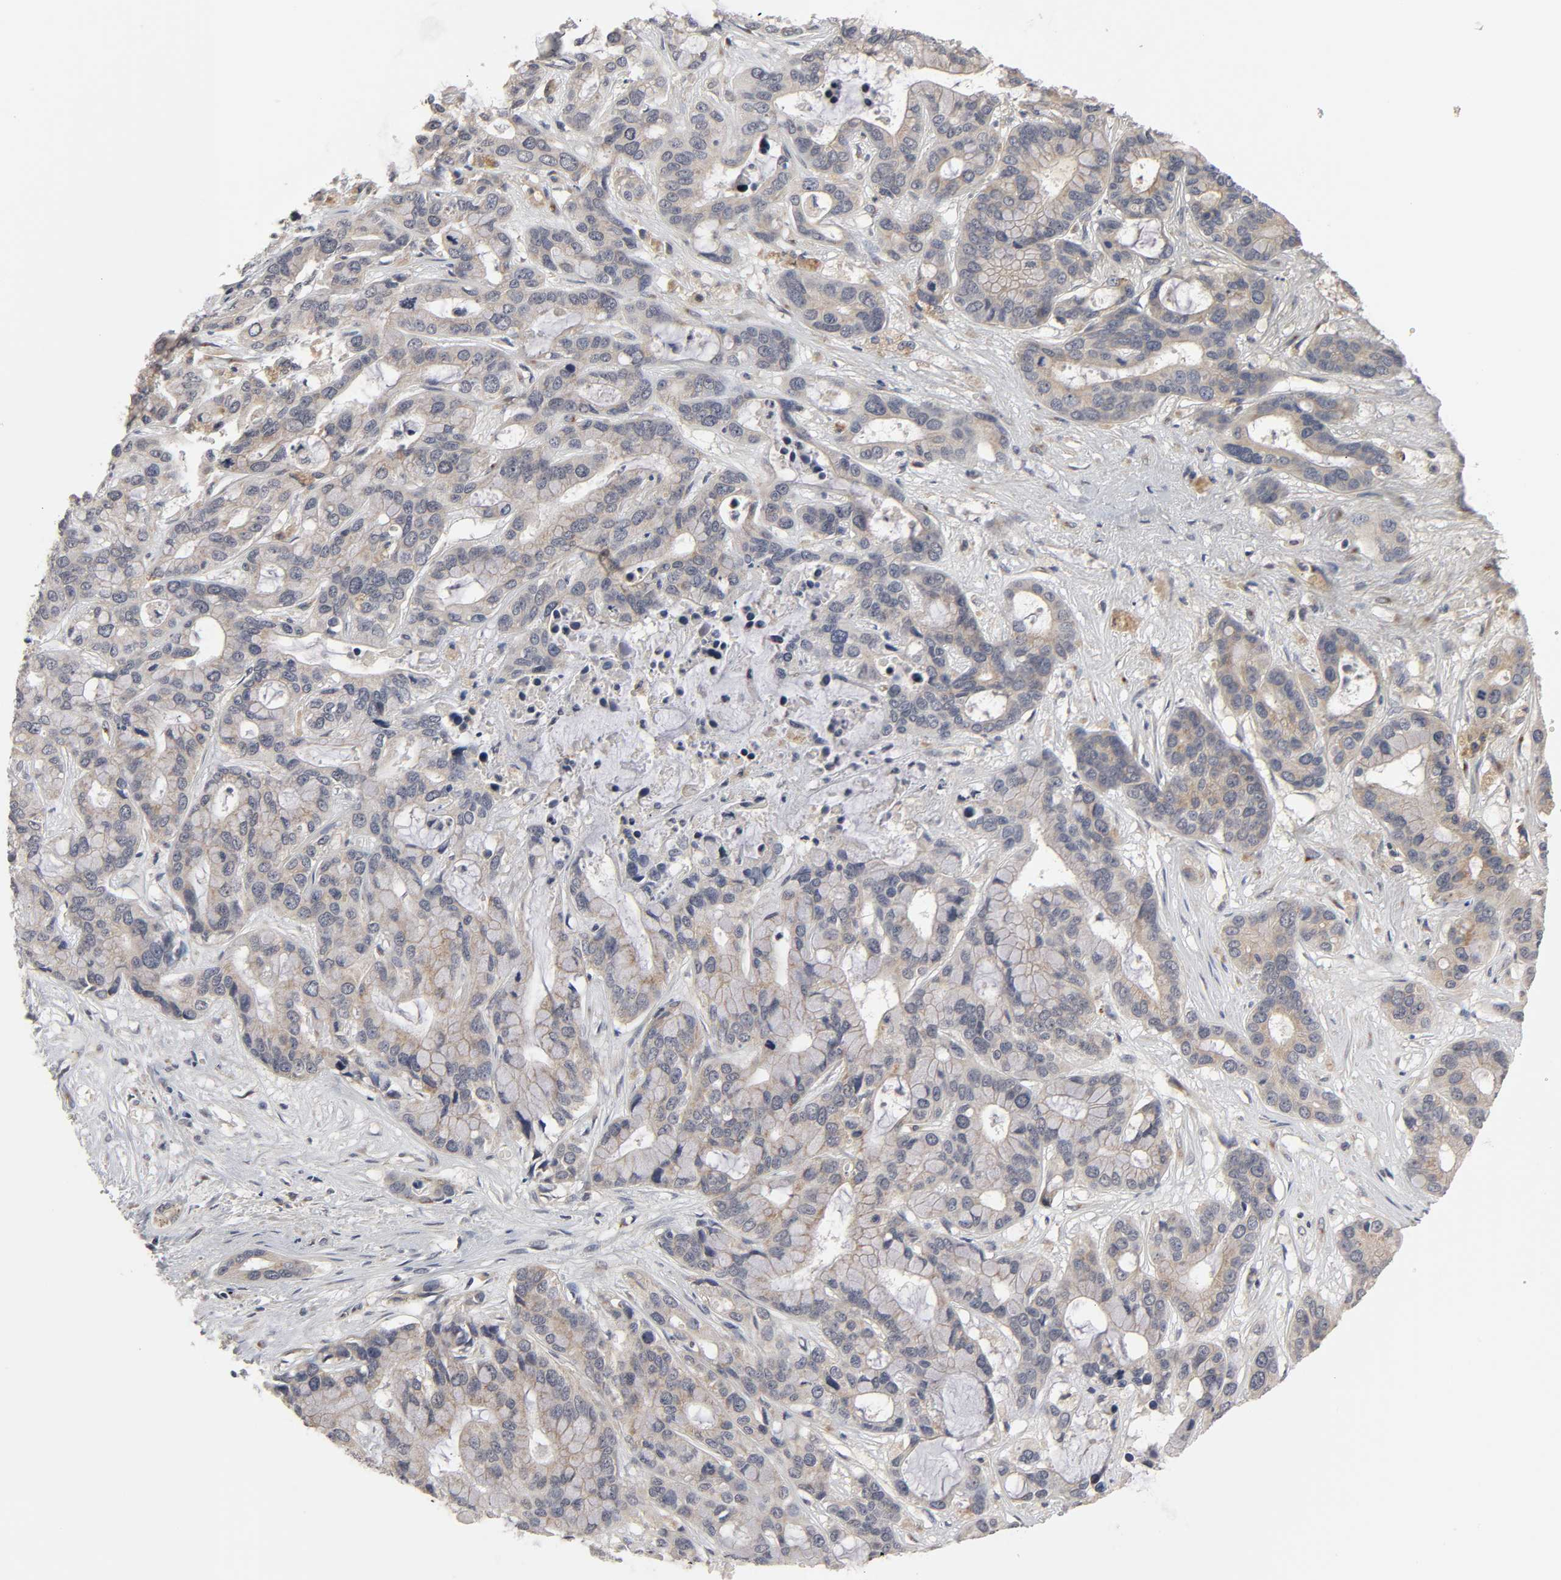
{"staining": {"intensity": "moderate", "quantity": ">75%", "location": "cytoplasmic/membranous"}, "tissue": "liver cancer", "cell_type": "Tumor cells", "image_type": "cancer", "snomed": [{"axis": "morphology", "description": "Cholangiocarcinoma"}, {"axis": "topography", "description": "Liver"}], "caption": "Liver cancer tissue reveals moderate cytoplasmic/membranous expression in approximately >75% of tumor cells The staining is performed using DAB (3,3'-diaminobenzidine) brown chromogen to label protein expression. The nuclei are counter-stained blue using hematoxylin.", "gene": "AUH", "patient": {"sex": "female", "age": 65}}